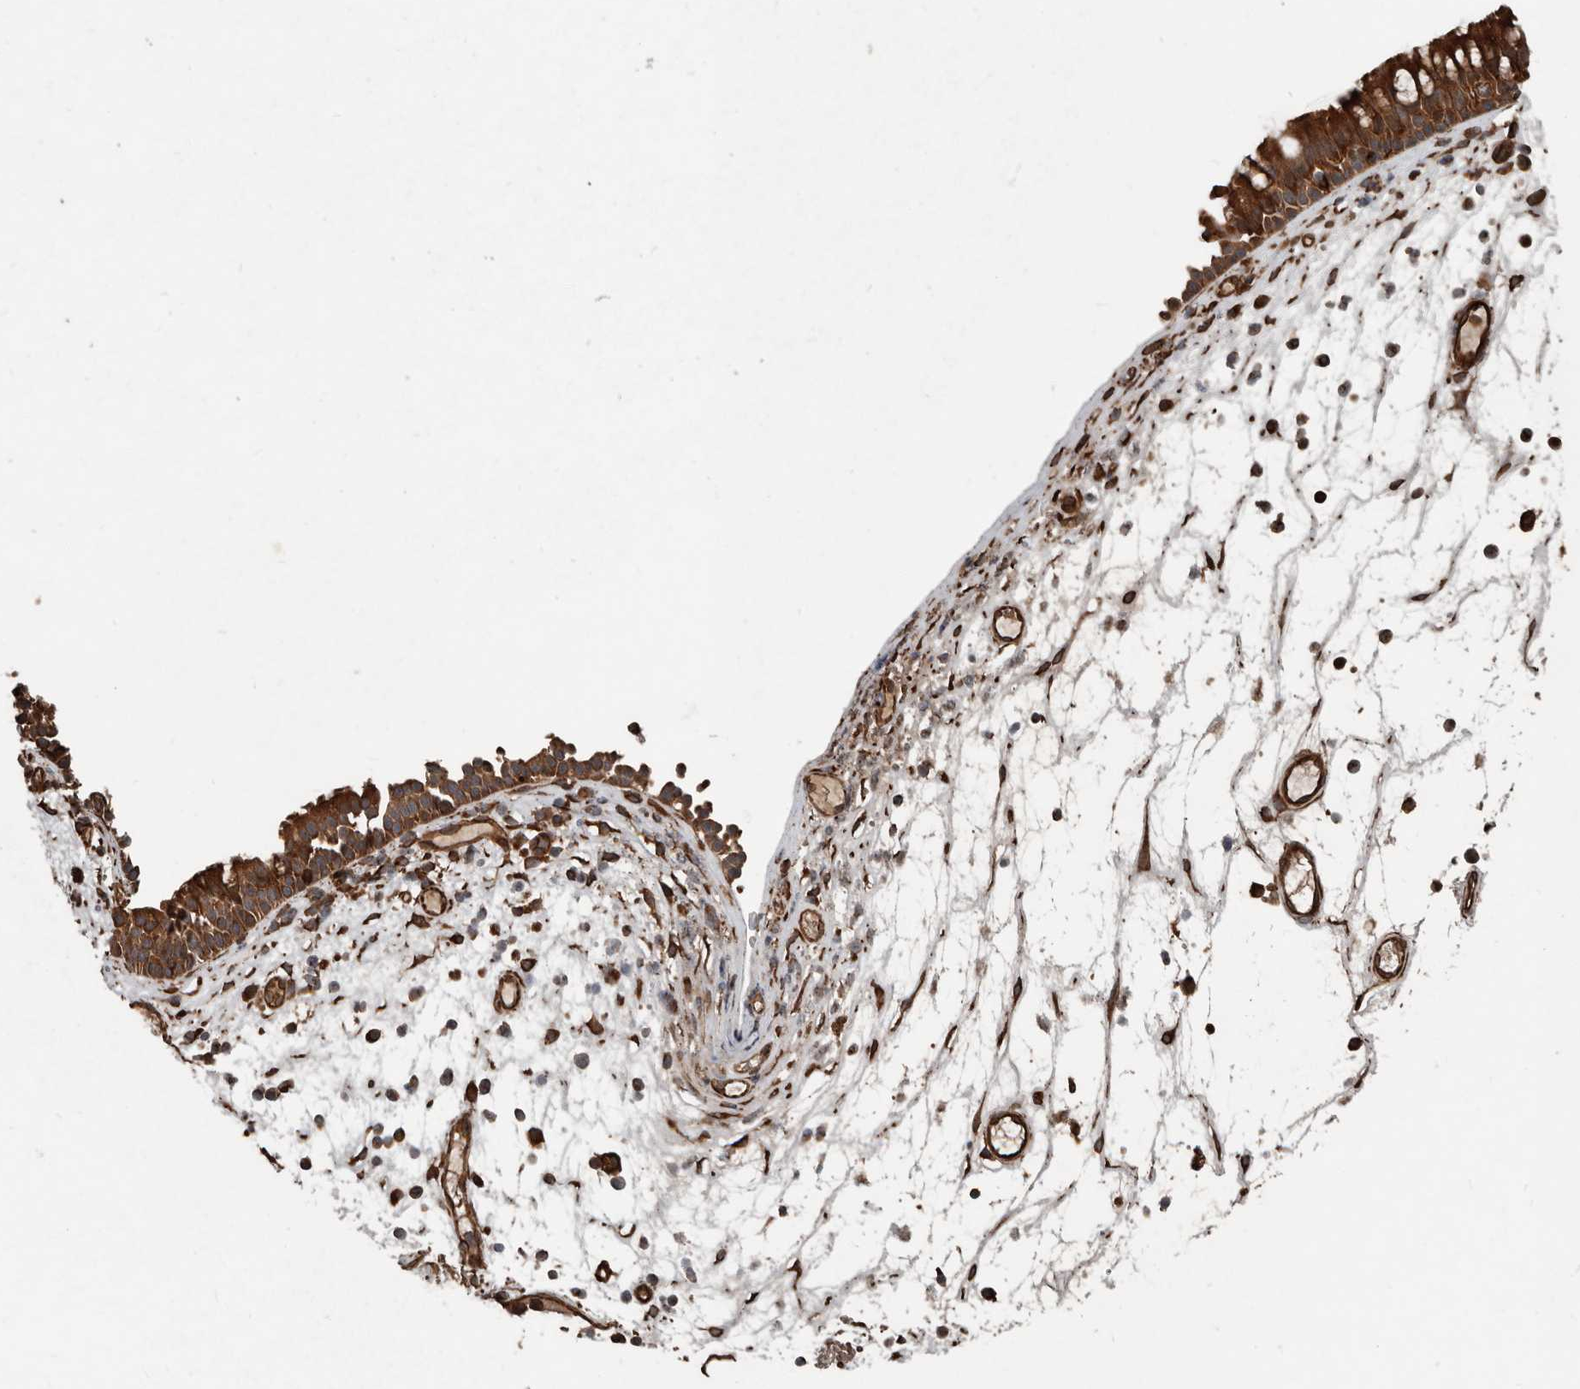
{"staining": {"intensity": "moderate", "quantity": ">75%", "location": "cytoplasmic/membranous"}, "tissue": "nasopharynx", "cell_type": "Respiratory epithelial cells", "image_type": "normal", "snomed": [{"axis": "morphology", "description": "Normal tissue, NOS"}, {"axis": "morphology", "description": "Inflammation, NOS"}, {"axis": "morphology", "description": "Malignant melanoma, Metastatic site"}, {"axis": "topography", "description": "Nasopharynx"}], "caption": "This is a micrograph of IHC staining of benign nasopharynx, which shows moderate positivity in the cytoplasmic/membranous of respiratory epithelial cells.", "gene": "YOD1", "patient": {"sex": "male", "age": 70}}